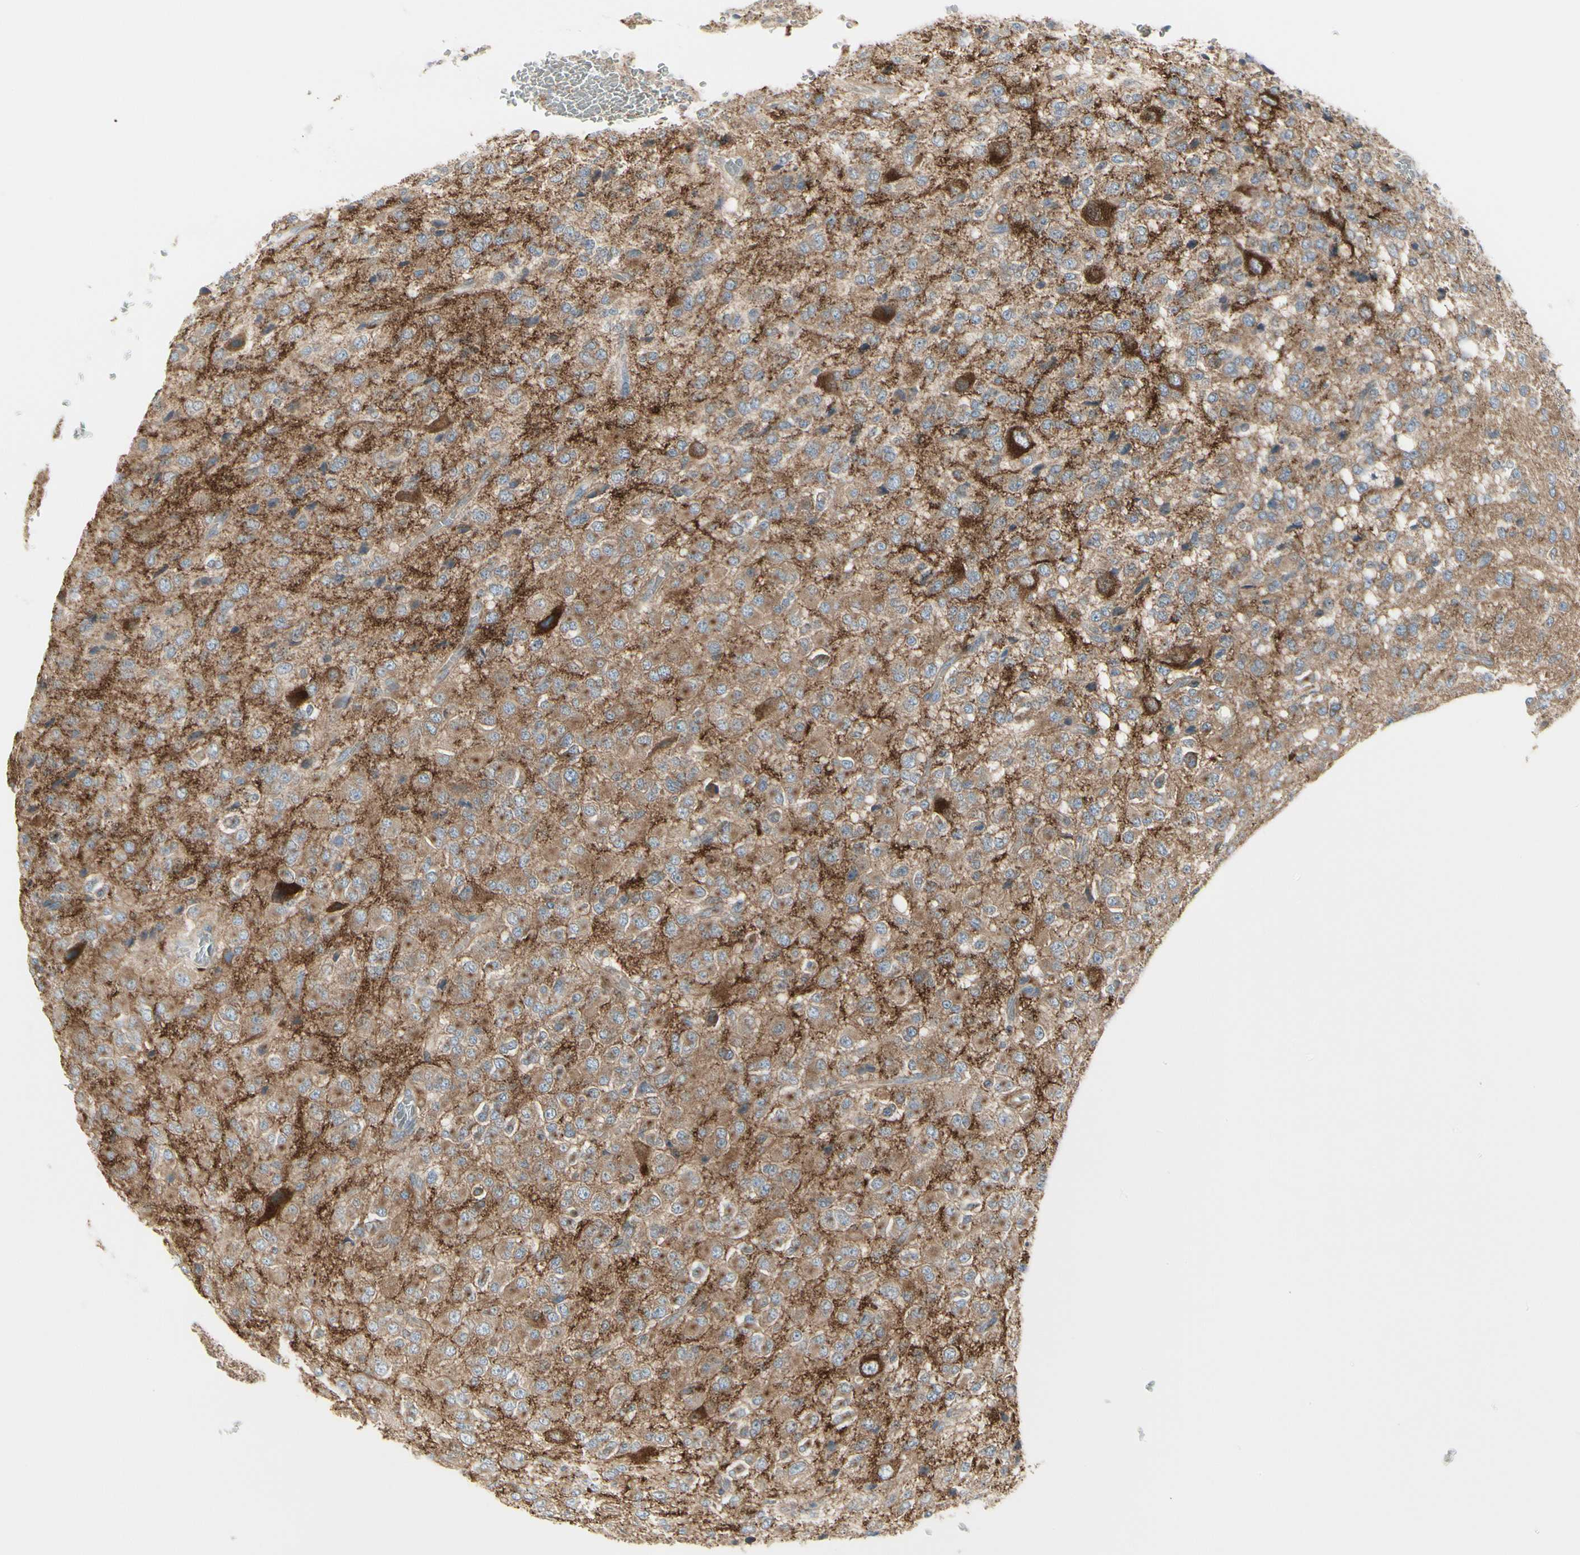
{"staining": {"intensity": "negative", "quantity": "none", "location": "none"}, "tissue": "glioma", "cell_type": "Tumor cells", "image_type": "cancer", "snomed": [{"axis": "morphology", "description": "Glioma, malignant, High grade"}, {"axis": "topography", "description": "pancreas cauda"}], "caption": "Human glioma stained for a protein using IHC reveals no positivity in tumor cells.", "gene": "ATP6V1B2", "patient": {"sex": "male", "age": 60}}